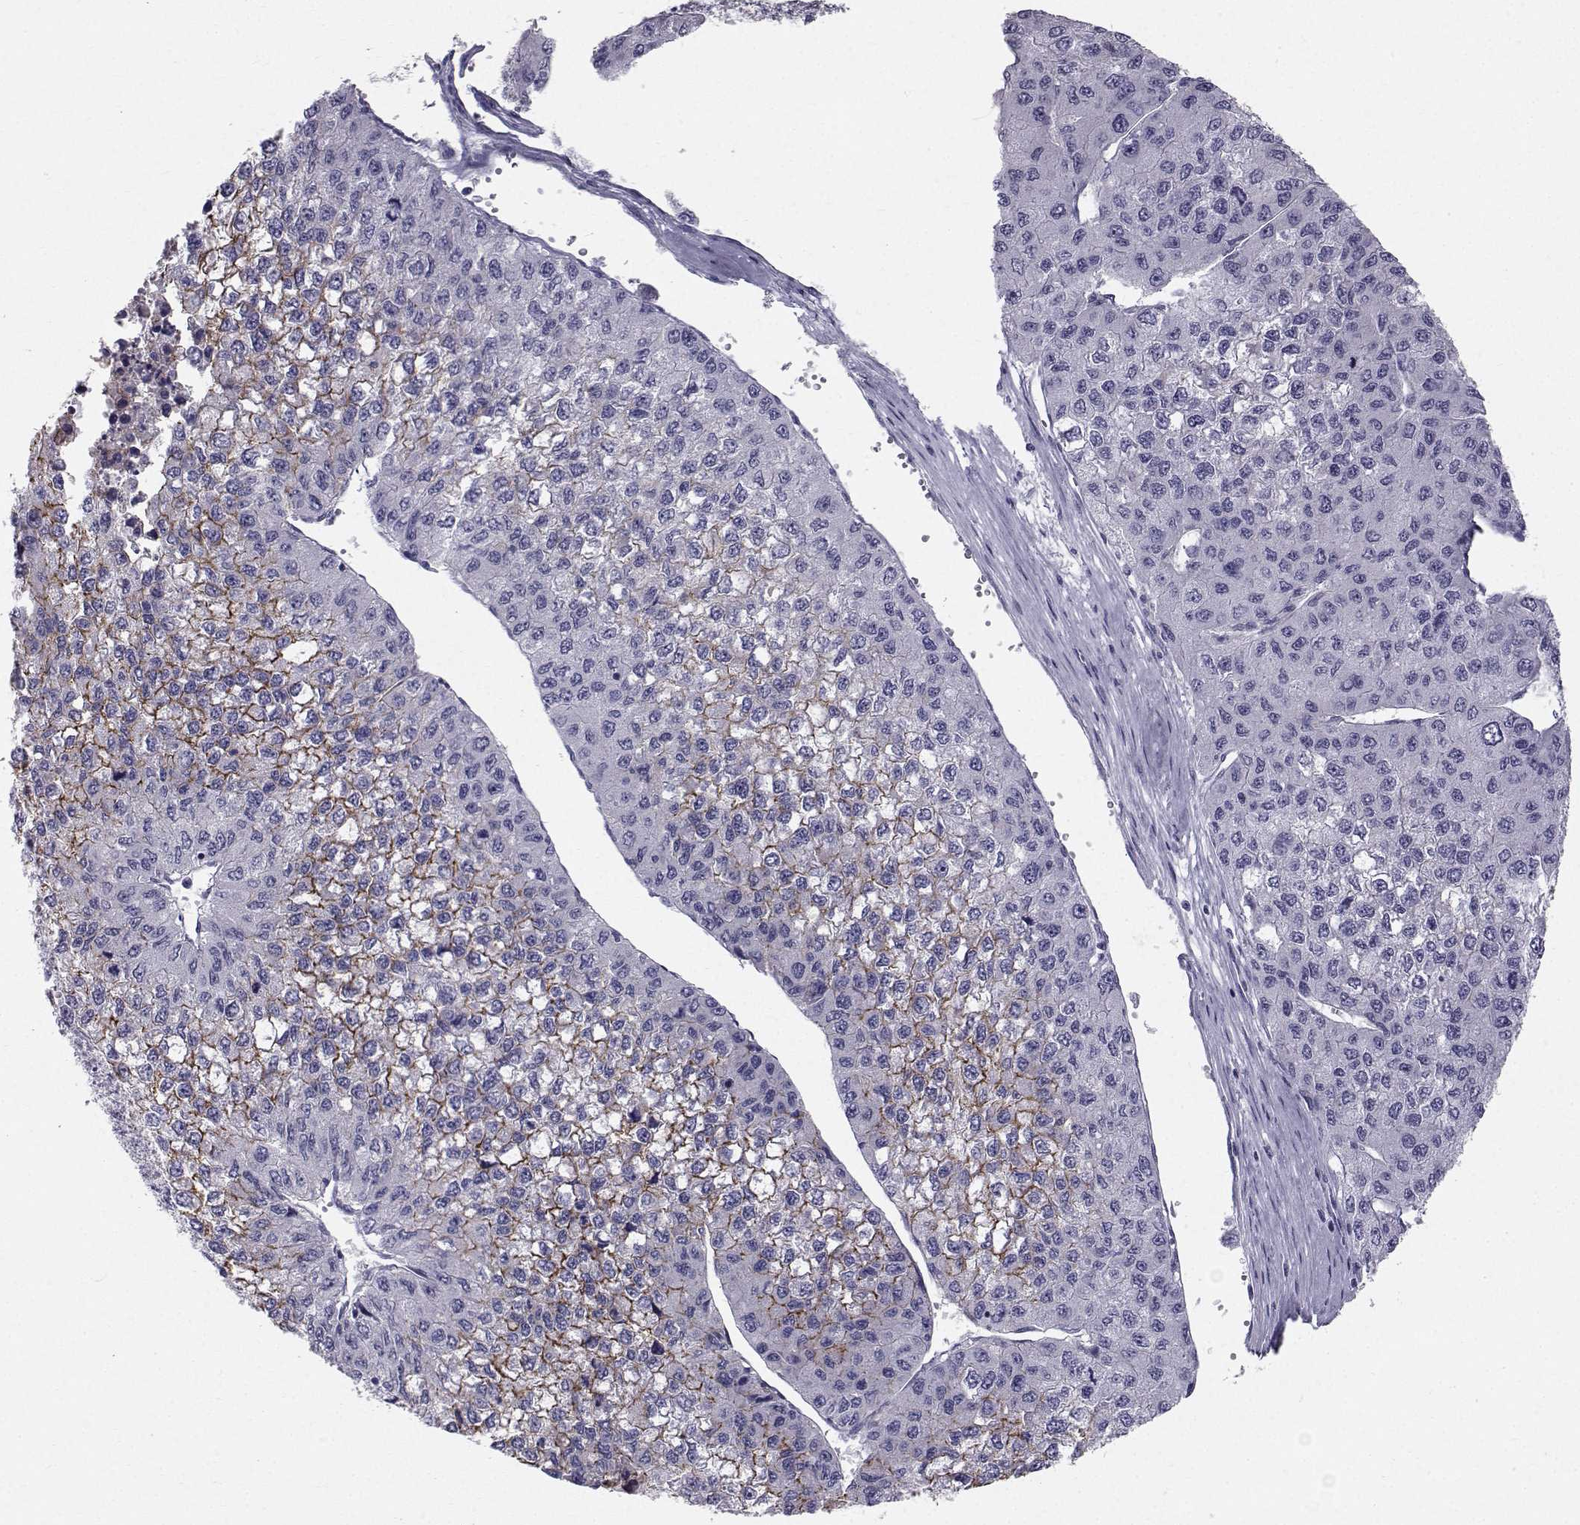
{"staining": {"intensity": "strong", "quantity": "<25%", "location": "cytoplasmic/membranous"}, "tissue": "liver cancer", "cell_type": "Tumor cells", "image_type": "cancer", "snomed": [{"axis": "morphology", "description": "Carcinoma, Hepatocellular, NOS"}, {"axis": "topography", "description": "Liver"}], "caption": "The micrograph displays staining of hepatocellular carcinoma (liver), revealing strong cytoplasmic/membranous protein expression (brown color) within tumor cells.", "gene": "SPDYE4", "patient": {"sex": "female", "age": 66}}